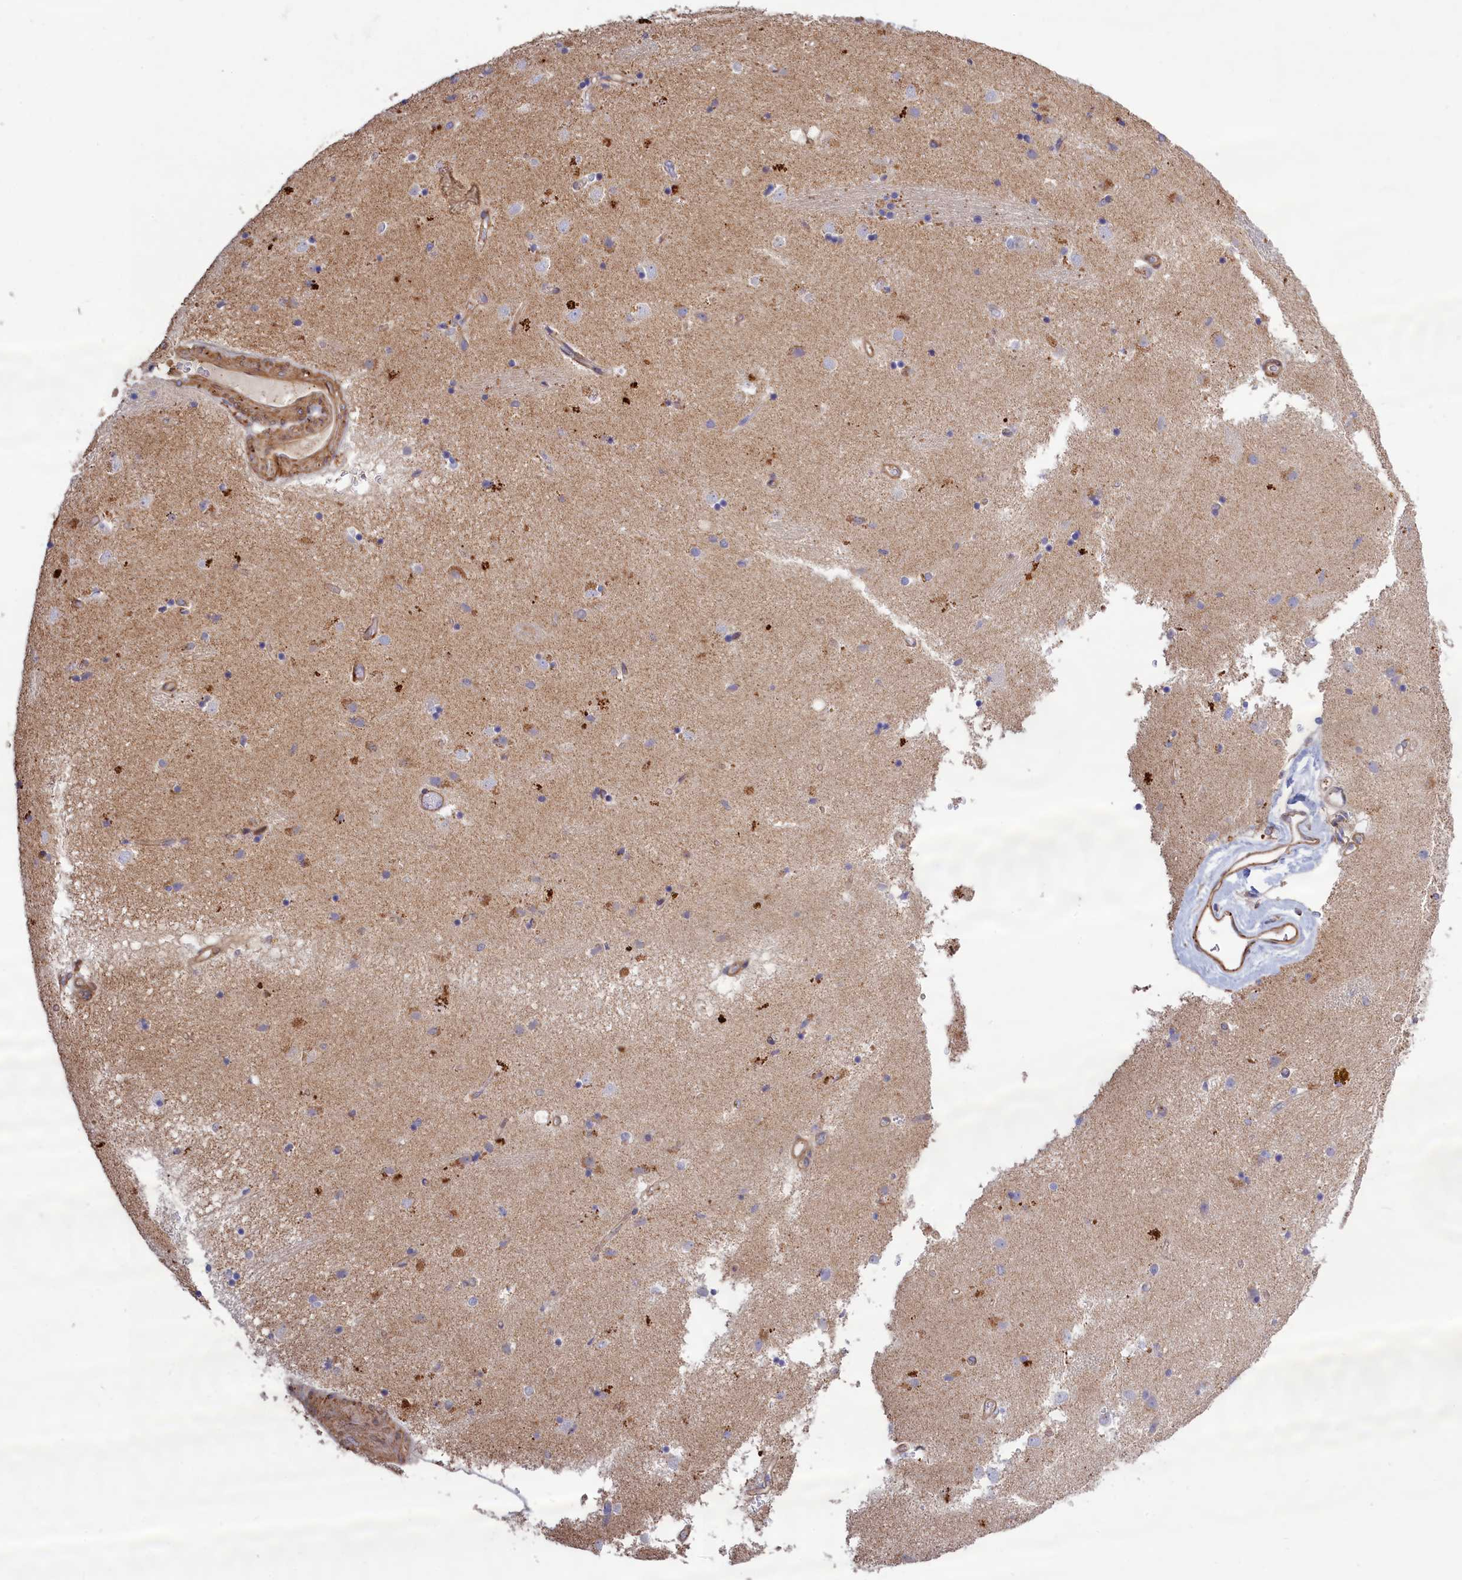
{"staining": {"intensity": "moderate", "quantity": "<25%", "location": "cytoplasmic/membranous"}, "tissue": "caudate", "cell_type": "Glial cells", "image_type": "normal", "snomed": [{"axis": "morphology", "description": "Normal tissue, NOS"}, {"axis": "topography", "description": "Lateral ventricle wall"}], "caption": "A micrograph showing moderate cytoplasmic/membranous positivity in about <25% of glial cells in unremarkable caudate, as visualized by brown immunohistochemical staining.", "gene": "ANKRD27", "patient": {"sex": "male", "age": 70}}